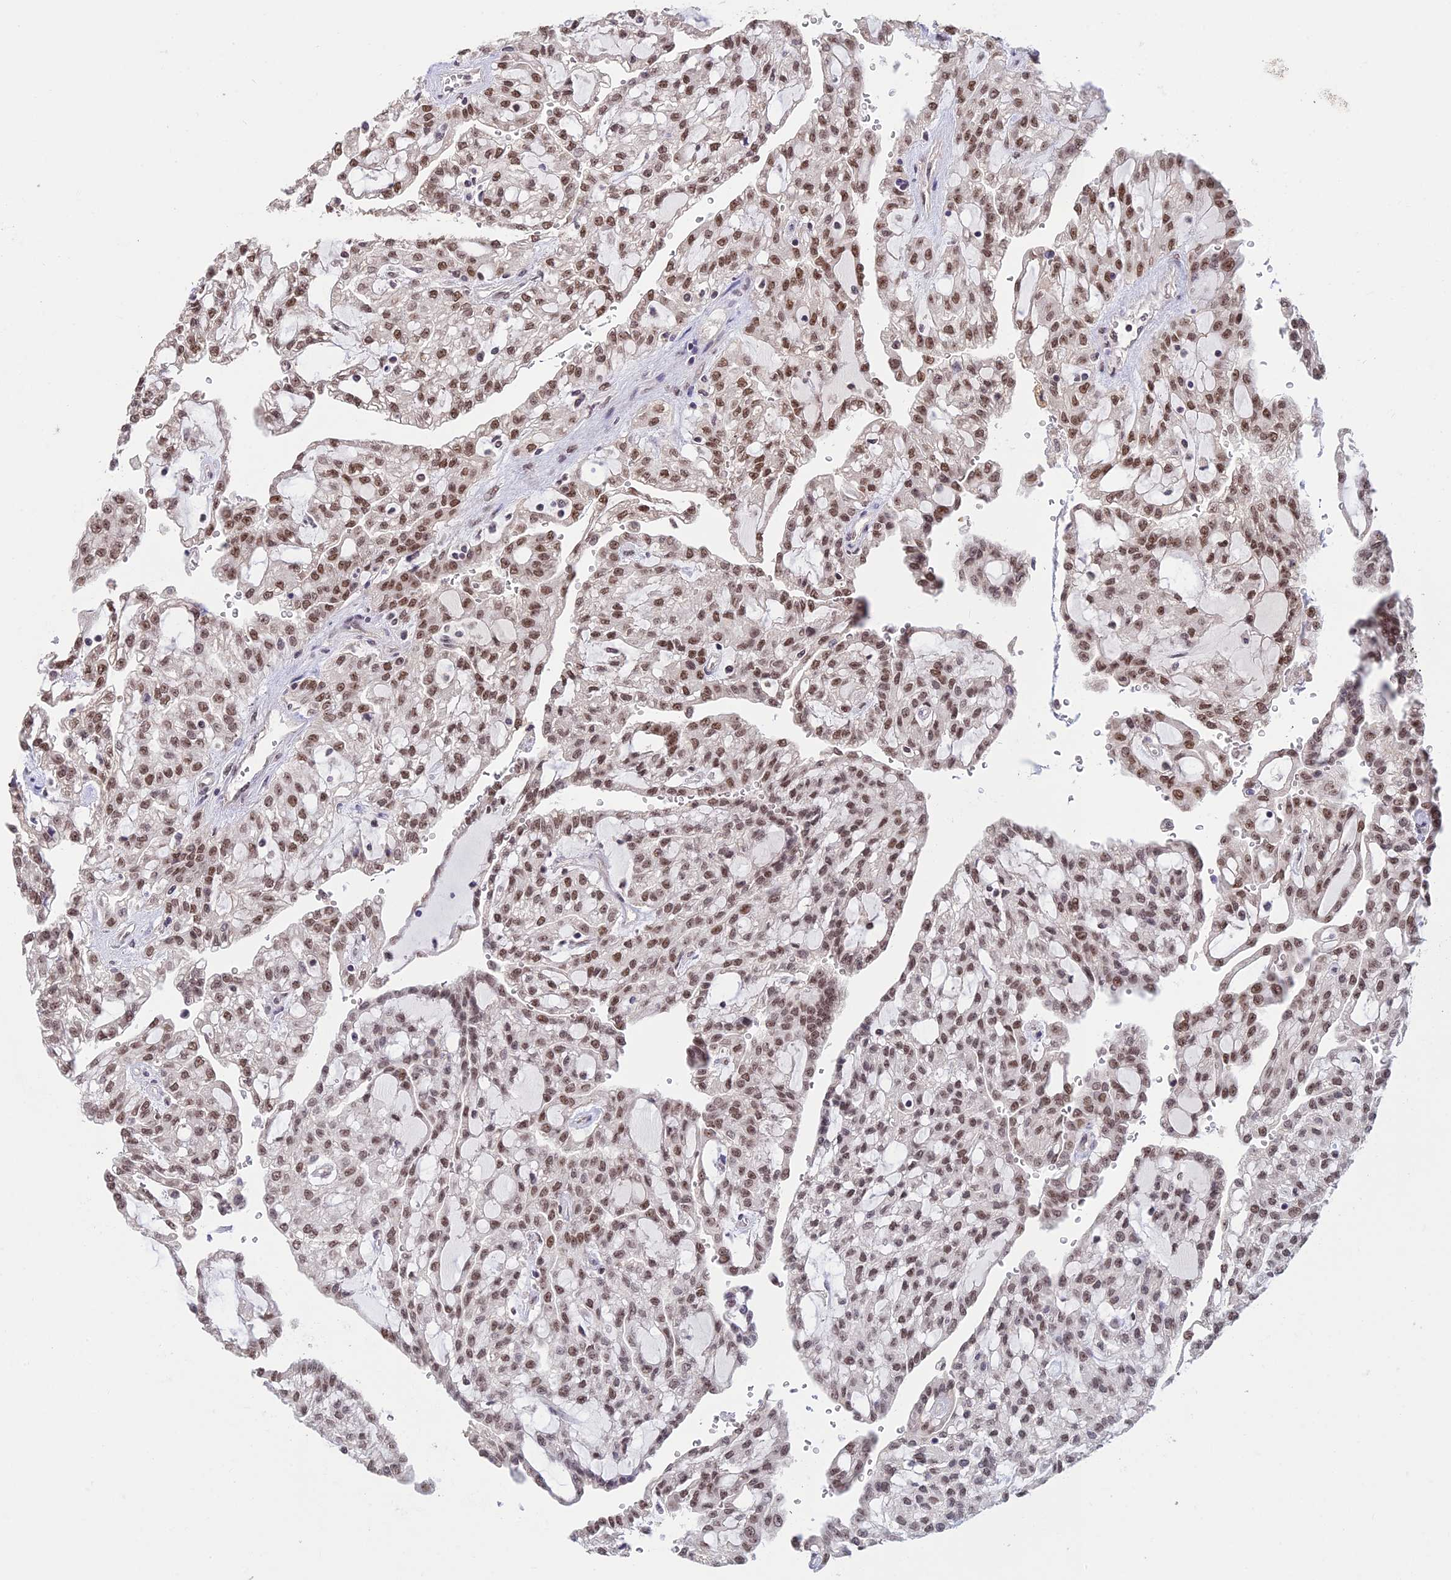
{"staining": {"intensity": "moderate", "quantity": "25%-75%", "location": "nuclear"}, "tissue": "renal cancer", "cell_type": "Tumor cells", "image_type": "cancer", "snomed": [{"axis": "morphology", "description": "Adenocarcinoma, NOS"}, {"axis": "topography", "description": "Kidney"}], "caption": "The immunohistochemical stain highlights moderate nuclear expression in tumor cells of renal adenocarcinoma tissue. The protein of interest is stained brown, and the nuclei are stained in blue (DAB (3,3'-diaminobenzidine) IHC with brightfield microscopy, high magnification).", "gene": "POLR1G", "patient": {"sex": "male", "age": 63}}